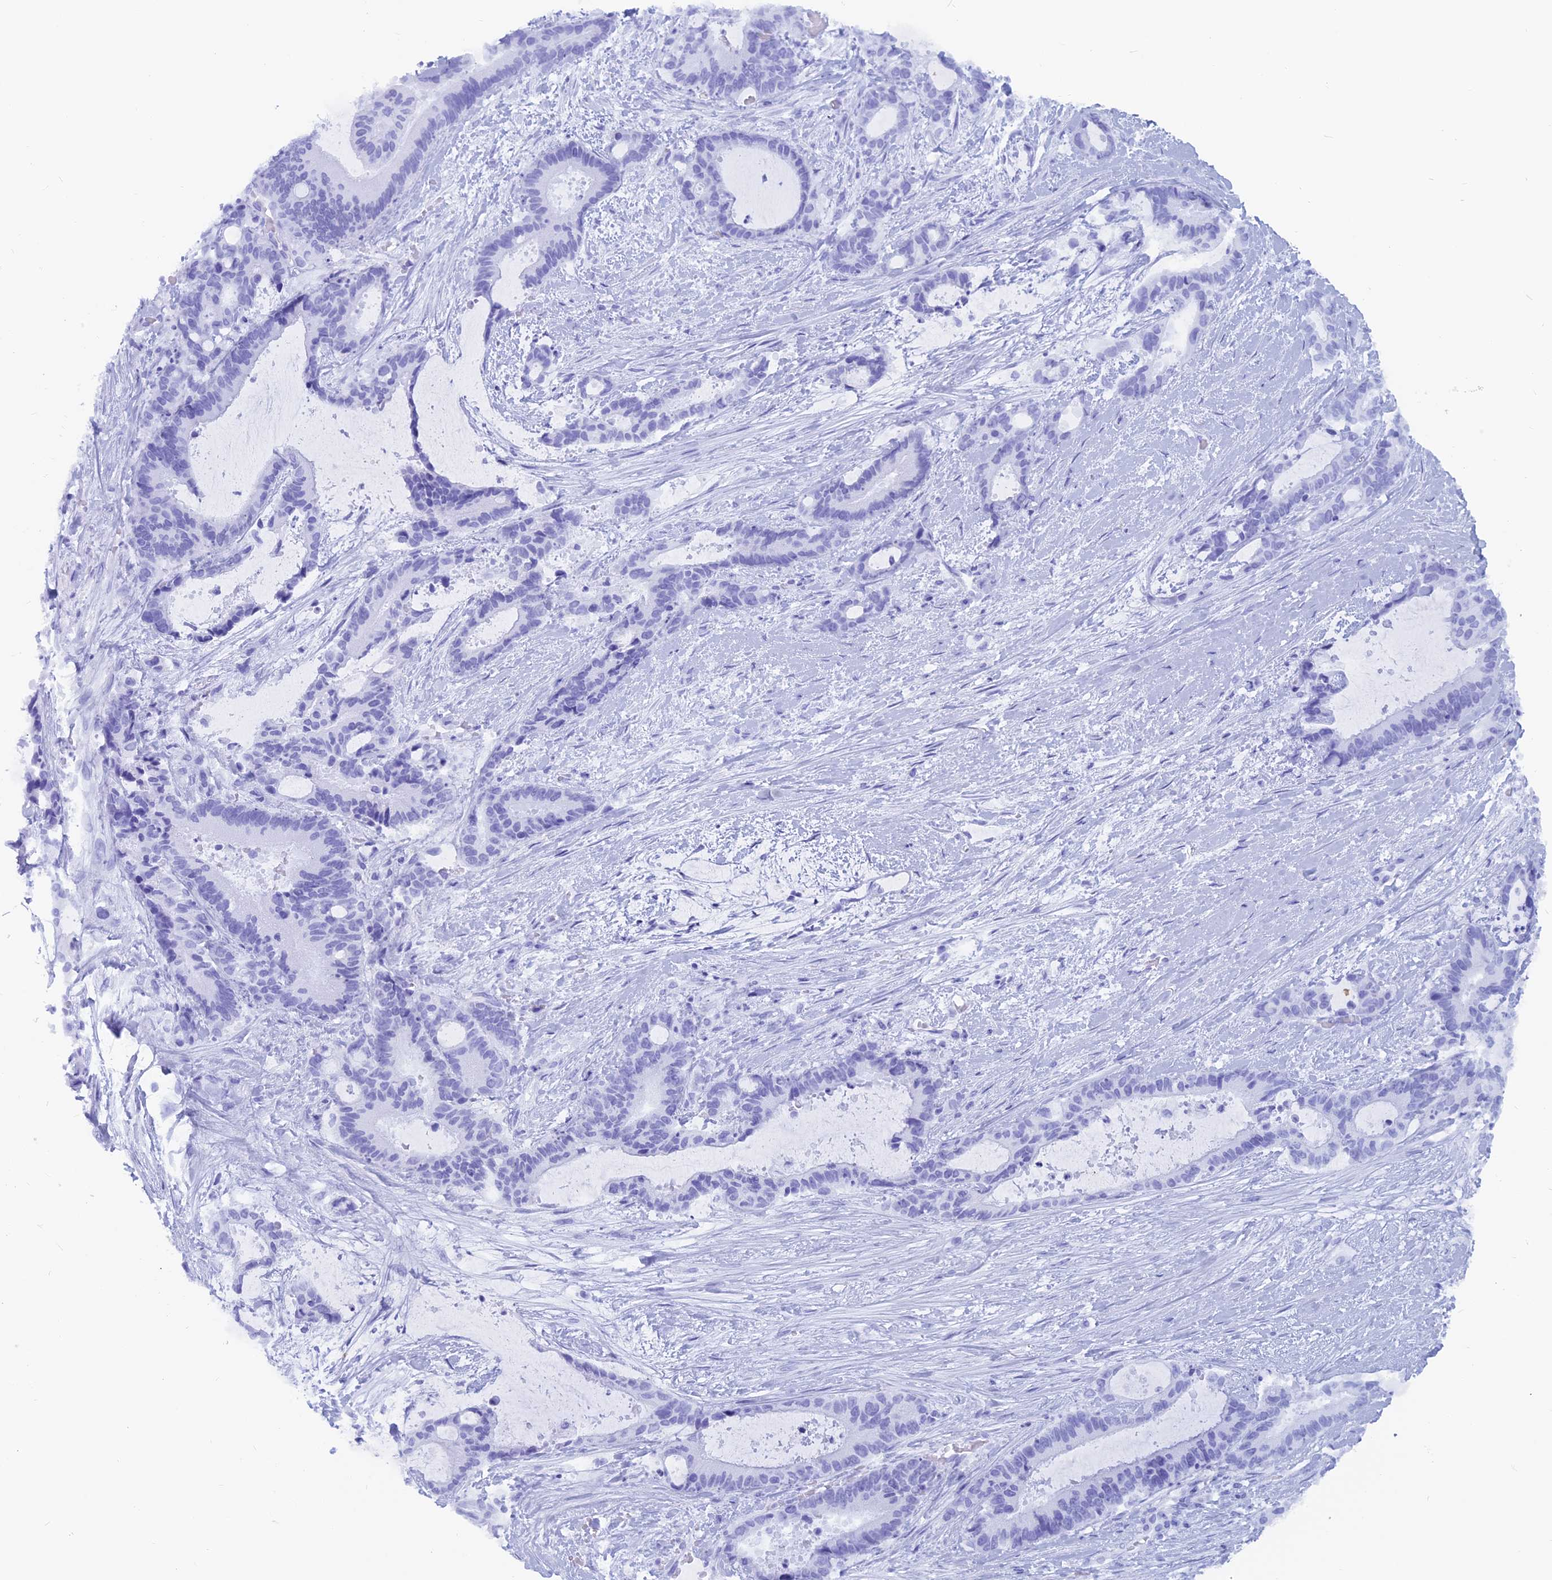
{"staining": {"intensity": "negative", "quantity": "none", "location": "none"}, "tissue": "liver cancer", "cell_type": "Tumor cells", "image_type": "cancer", "snomed": [{"axis": "morphology", "description": "Normal tissue, NOS"}, {"axis": "morphology", "description": "Cholangiocarcinoma"}, {"axis": "topography", "description": "Liver"}, {"axis": "topography", "description": "Peripheral nerve tissue"}], "caption": "Cholangiocarcinoma (liver) was stained to show a protein in brown. There is no significant positivity in tumor cells.", "gene": "CAPS", "patient": {"sex": "female", "age": 73}}